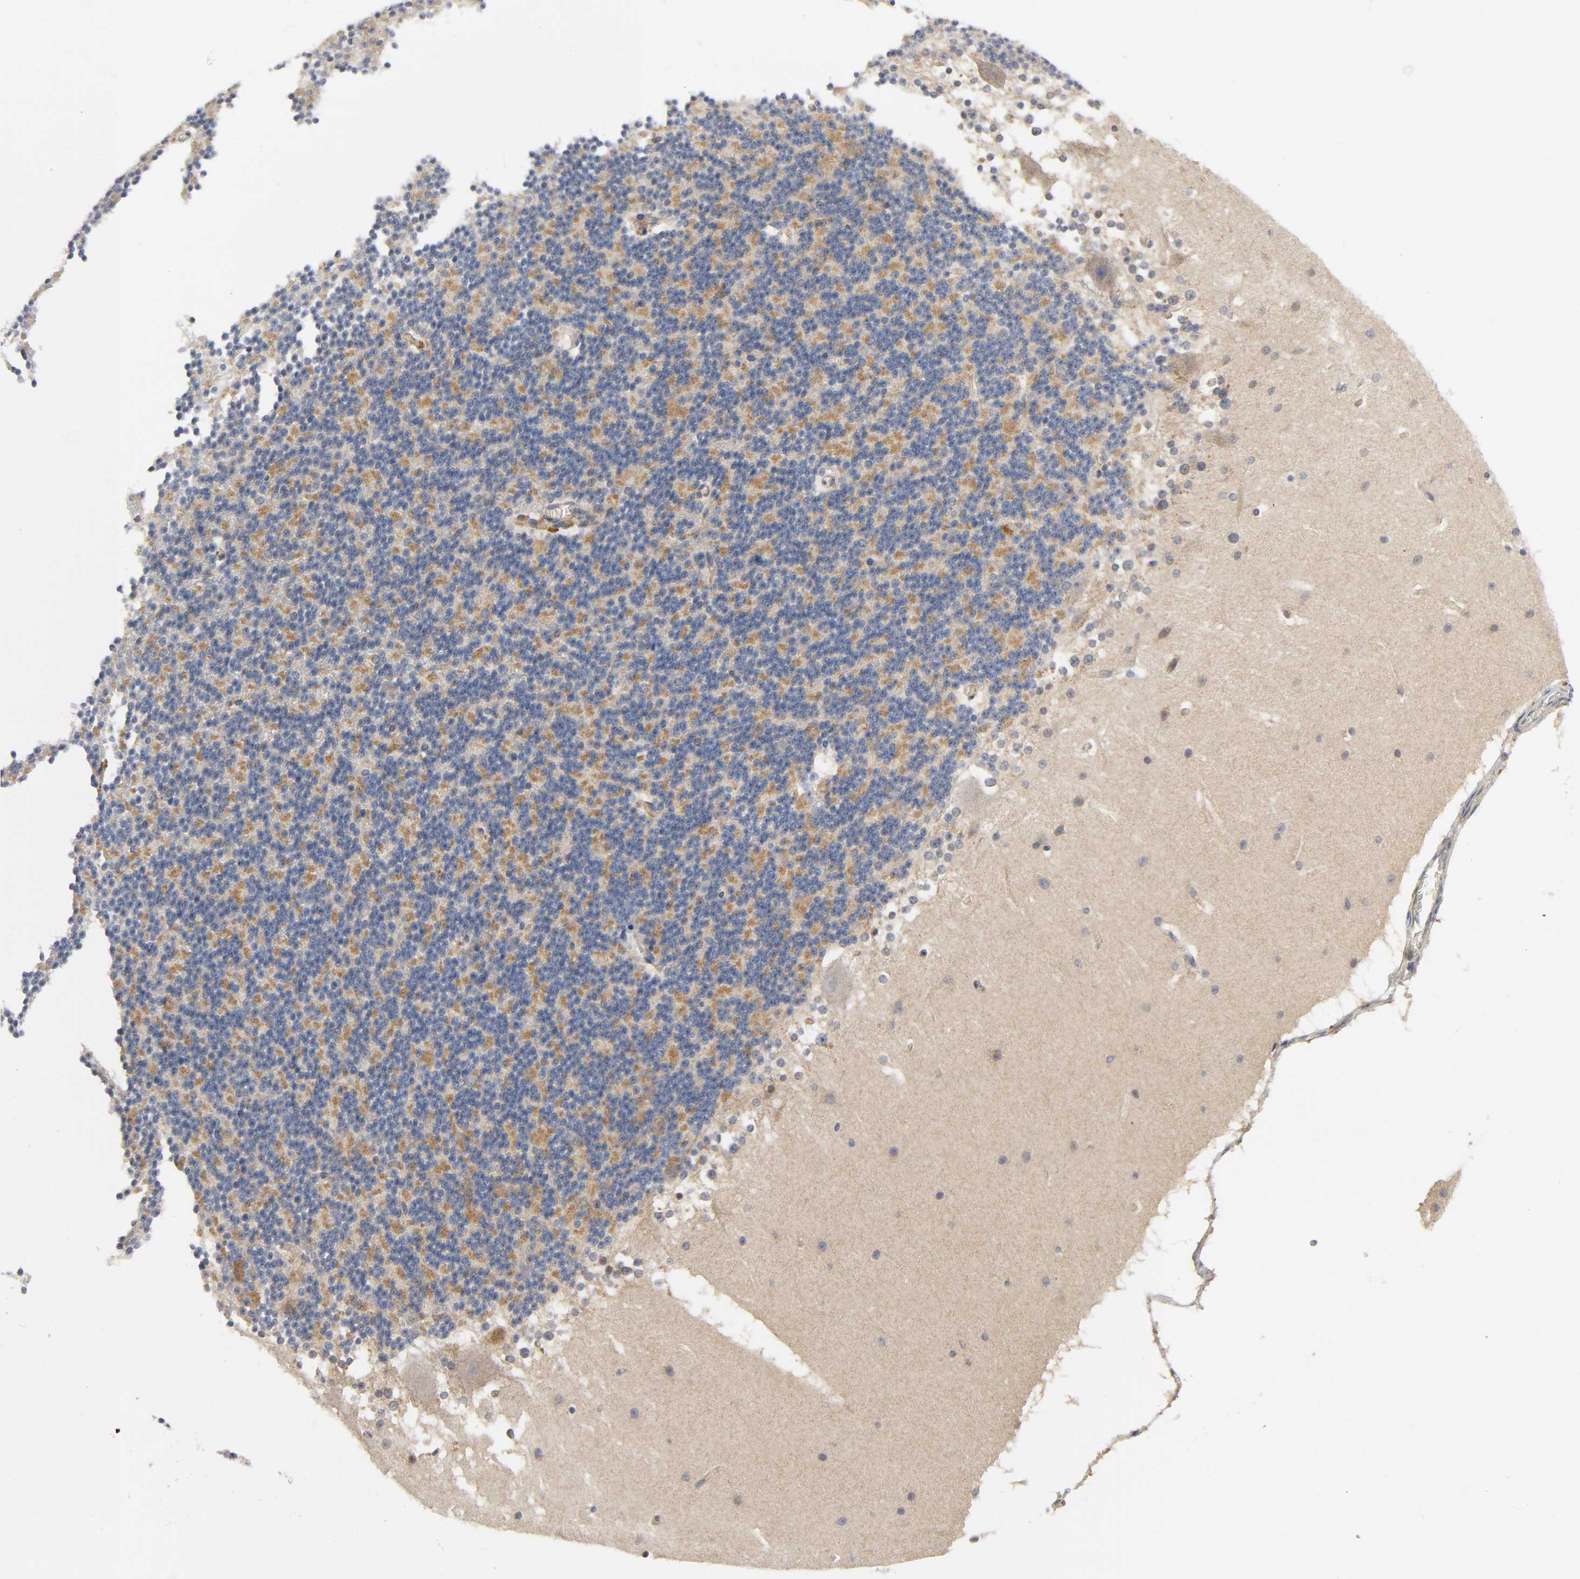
{"staining": {"intensity": "negative", "quantity": "none", "location": "none"}, "tissue": "cerebellum", "cell_type": "Cells in granular layer", "image_type": "normal", "snomed": [{"axis": "morphology", "description": "Normal tissue, NOS"}, {"axis": "topography", "description": "Cerebellum"}], "caption": "Immunohistochemistry micrograph of unremarkable cerebellum: cerebellum stained with DAB reveals no significant protein positivity in cells in granular layer. Brightfield microscopy of immunohistochemistry (IHC) stained with DAB (brown) and hematoxylin (blue), captured at high magnification.", "gene": "HDAC6", "patient": {"sex": "female", "age": 19}}